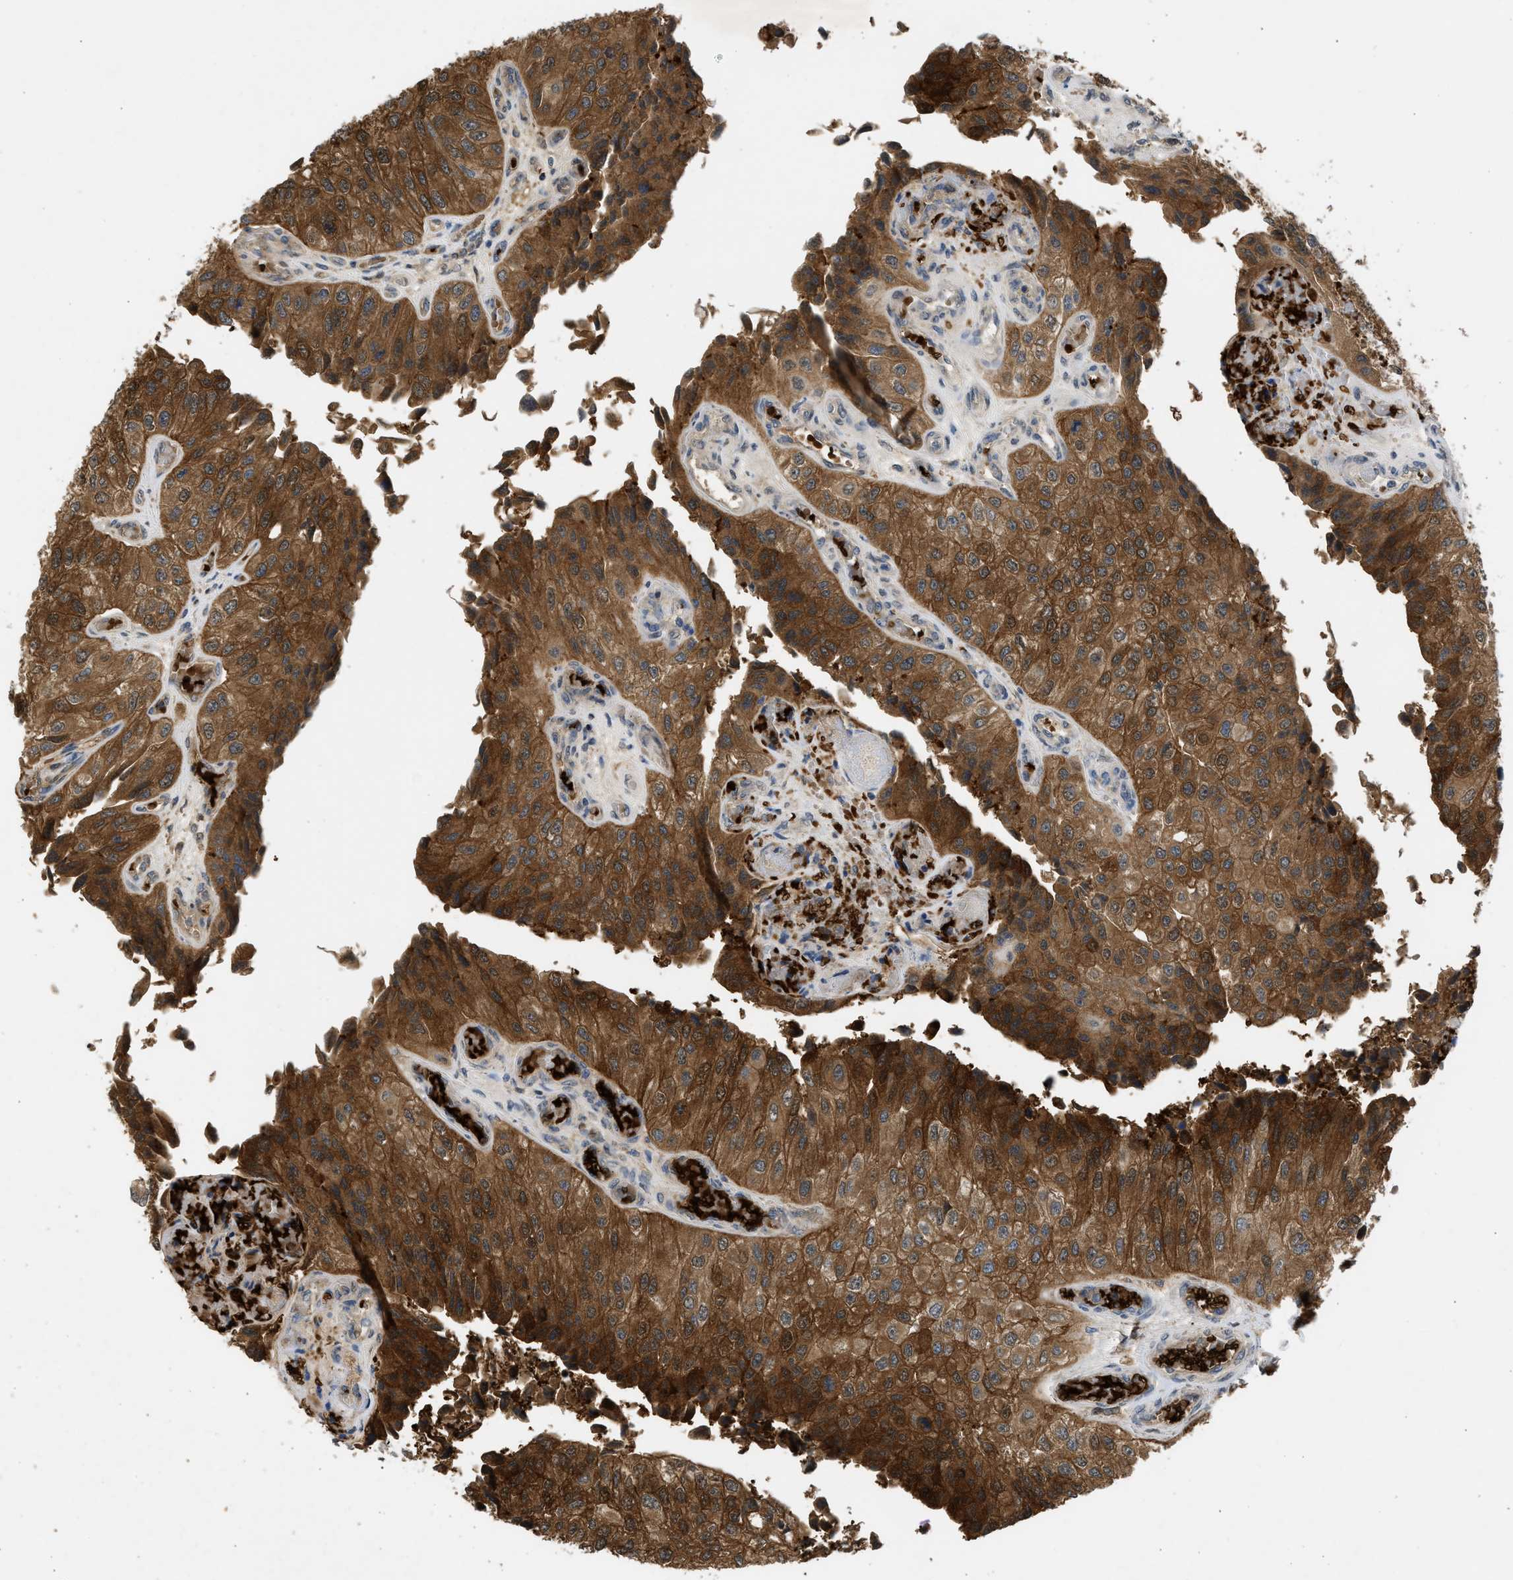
{"staining": {"intensity": "strong", "quantity": ">75%", "location": "cytoplasmic/membranous"}, "tissue": "urothelial cancer", "cell_type": "Tumor cells", "image_type": "cancer", "snomed": [{"axis": "morphology", "description": "Urothelial carcinoma, High grade"}, {"axis": "topography", "description": "Kidney"}, {"axis": "topography", "description": "Urinary bladder"}], "caption": "The histopathology image exhibits immunohistochemical staining of urothelial carcinoma (high-grade). There is strong cytoplasmic/membranous staining is appreciated in about >75% of tumor cells.", "gene": "MAPK7", "patient": {"sex": "male", "age": 77}}